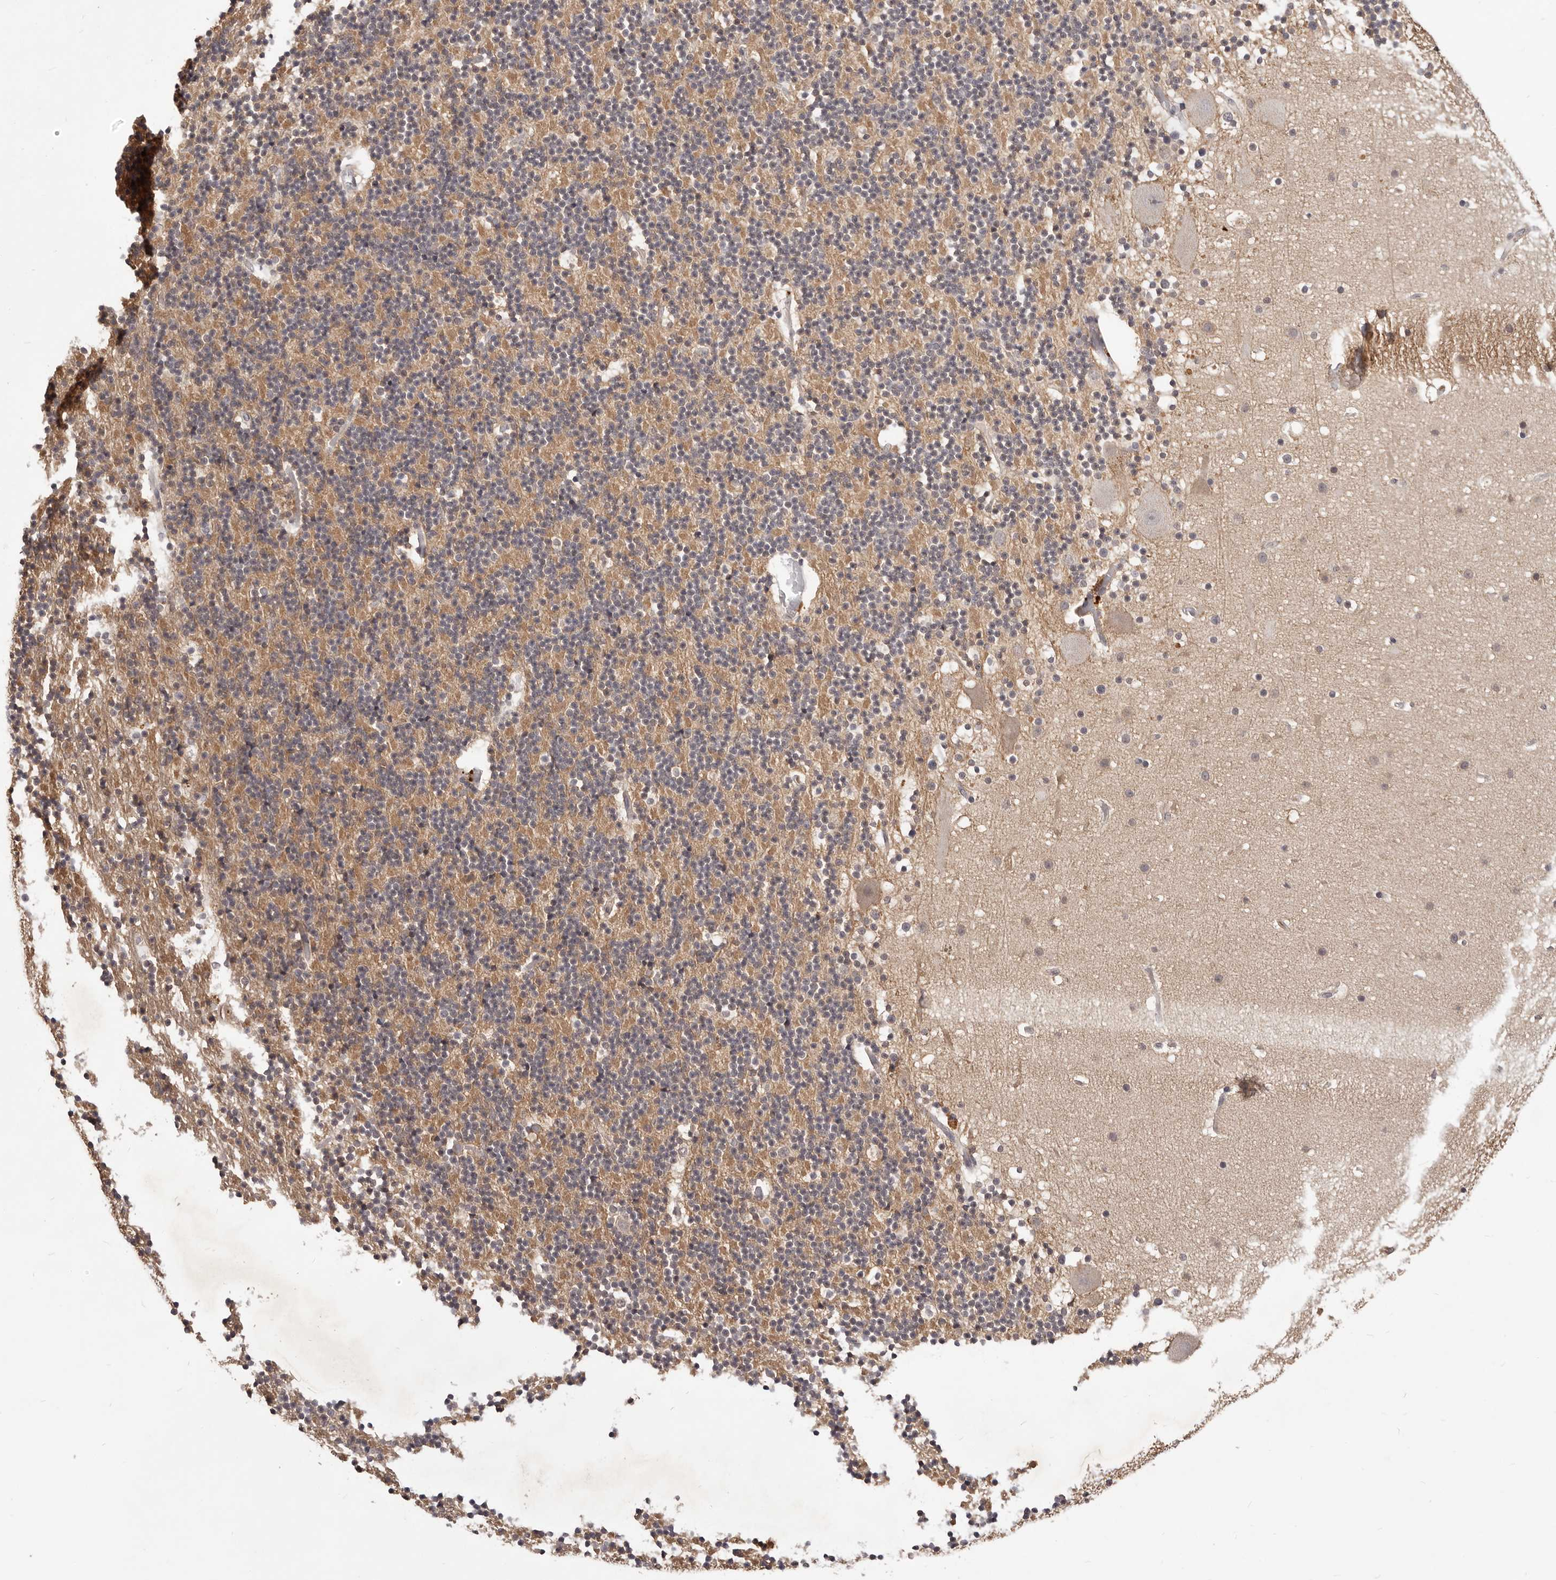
{"staining": {"intensity": "moderate", "quantity": ">75%", "location": "cytoplasmic/membranous,nuclear"}, "tissue": "cerebellum", "cell_type": "Cells in granular layer", "image_type": "normal", "snomed": [{"axis": "morphology", "description": "Normal tissue, NOS"}, {"axis": "topography", "description": "Cerebellum"}], "caption": "Protein analysis of unremarkable cerebellum demonstrates moderate cytoplasmic/membranous,nuclear expression in about >75% of cells in granular layer.", "gene": "TSPAN13", "patient": {"sex": "male", "age": 57}}